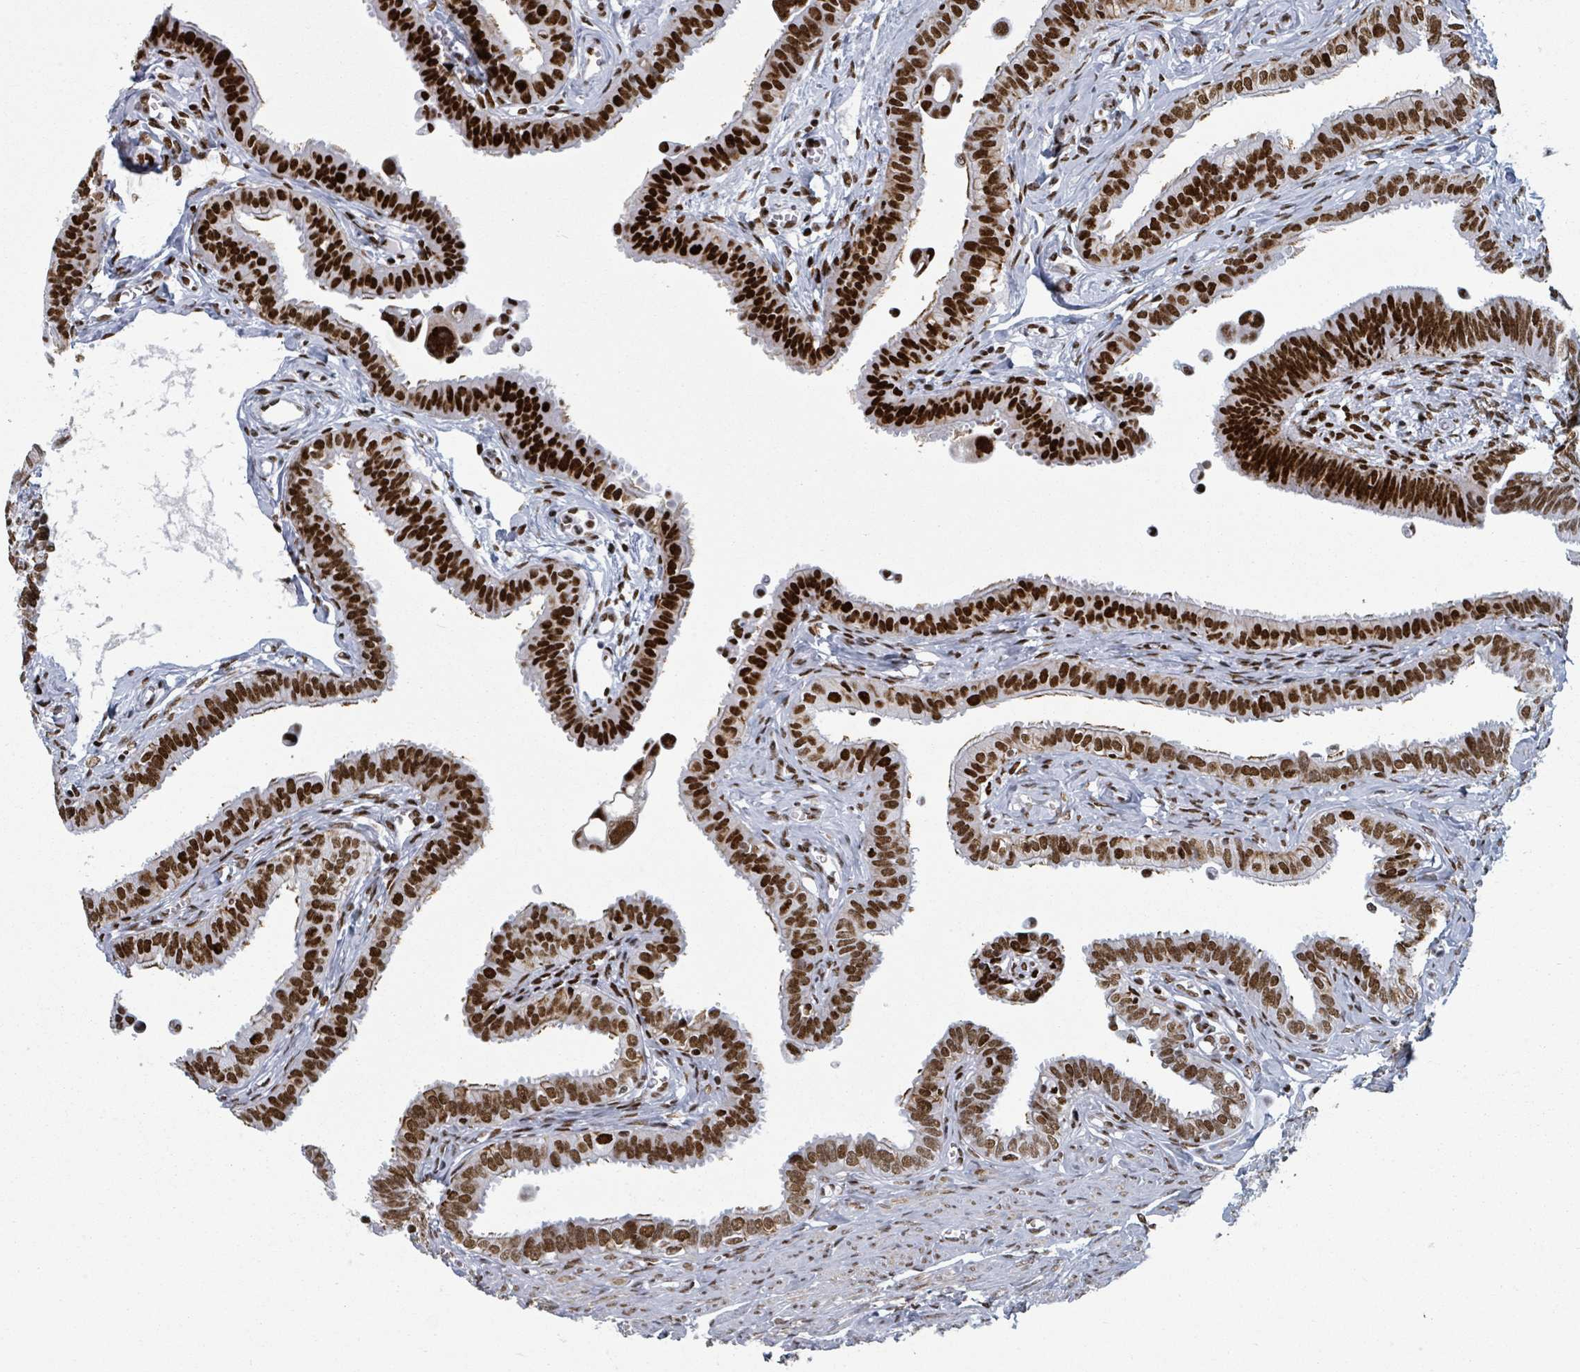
{"staining": {"intensity": "strong", "quantity": ">75%", "location": "nuclear"}, "tissue": "fallopian tube", "cell_type": "Glandular cells", "image_type": "normal", "snomed": [{"axis": "morphology", "description": "Normal tissue, NOS"}, {"axis": "morphology", "description": "Carcinoma, NOS"}, {"axis": "topography", "description": "Fallopian tube"}, {"axis": "topography", "description": "Ovary"}], "caption": "Immunohistochemistry (DAB) staining of normal fallopian tube reveals strong nuclear protein expression in about >75% of glandular cells.", "gene": "DHX16", "patient": {"sex": "female", "age": 59}}